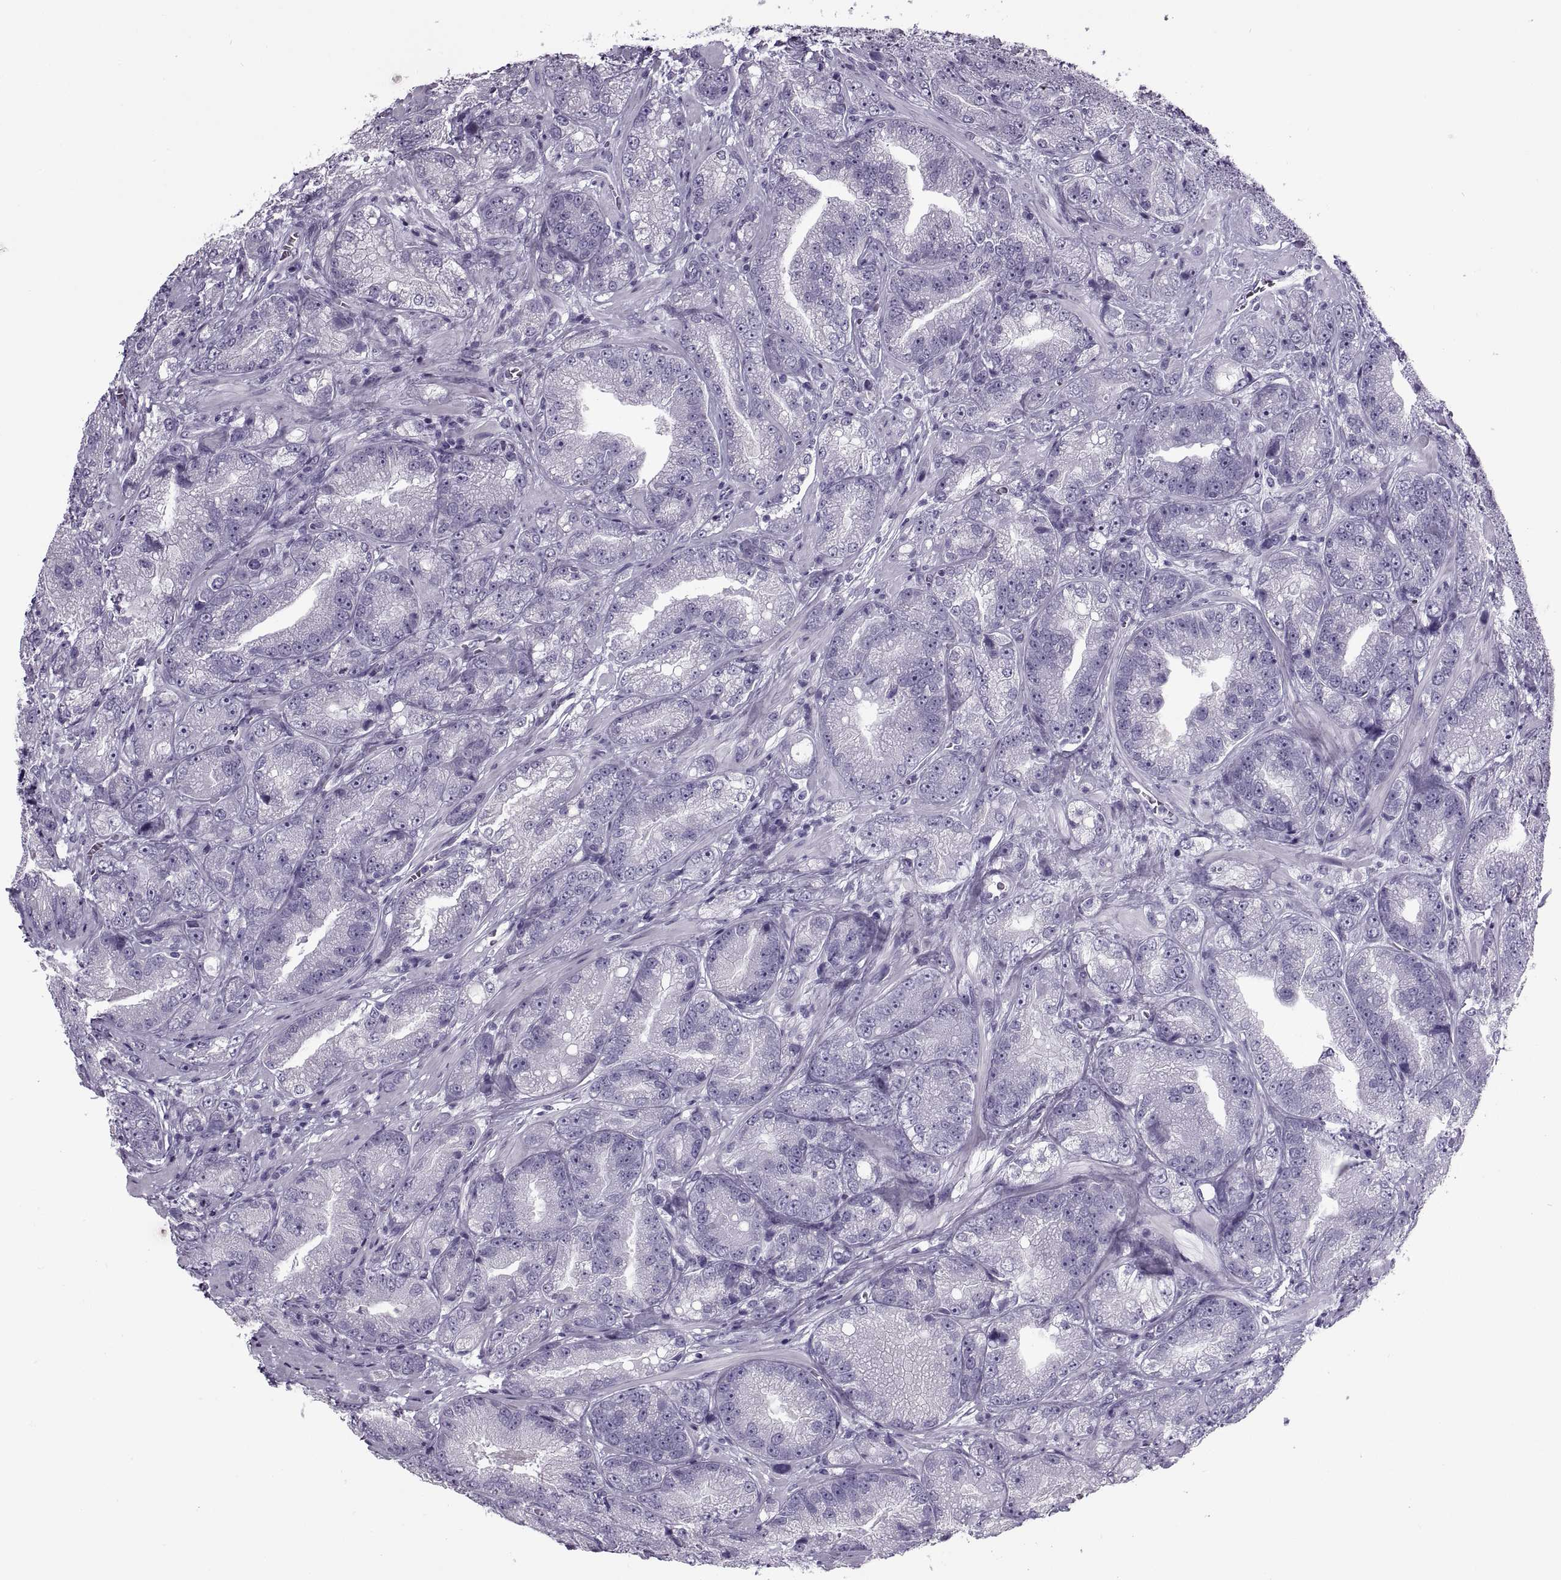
{"staining": {"intensity": "negative", "quantity": "none", "location": "none"}, "tissue": "prostate cancer", "cell_type": "Tumor cells", "image_type": "cancer", "snomed": [{"axis": "morphology", "description": "Adenocarcinoma, NOS"}, {"axis": "topography", "description": "Prostate"}], "caption": "Photomicrograph shows no protein staining in tumor cells of prostate cancer tissue. The staining is performed using DAB brown chromogen with nuclei counter-stained in using hematoxylin.", "gene": "RLBP1", "patient": {"sex": "male", "age": 63}}